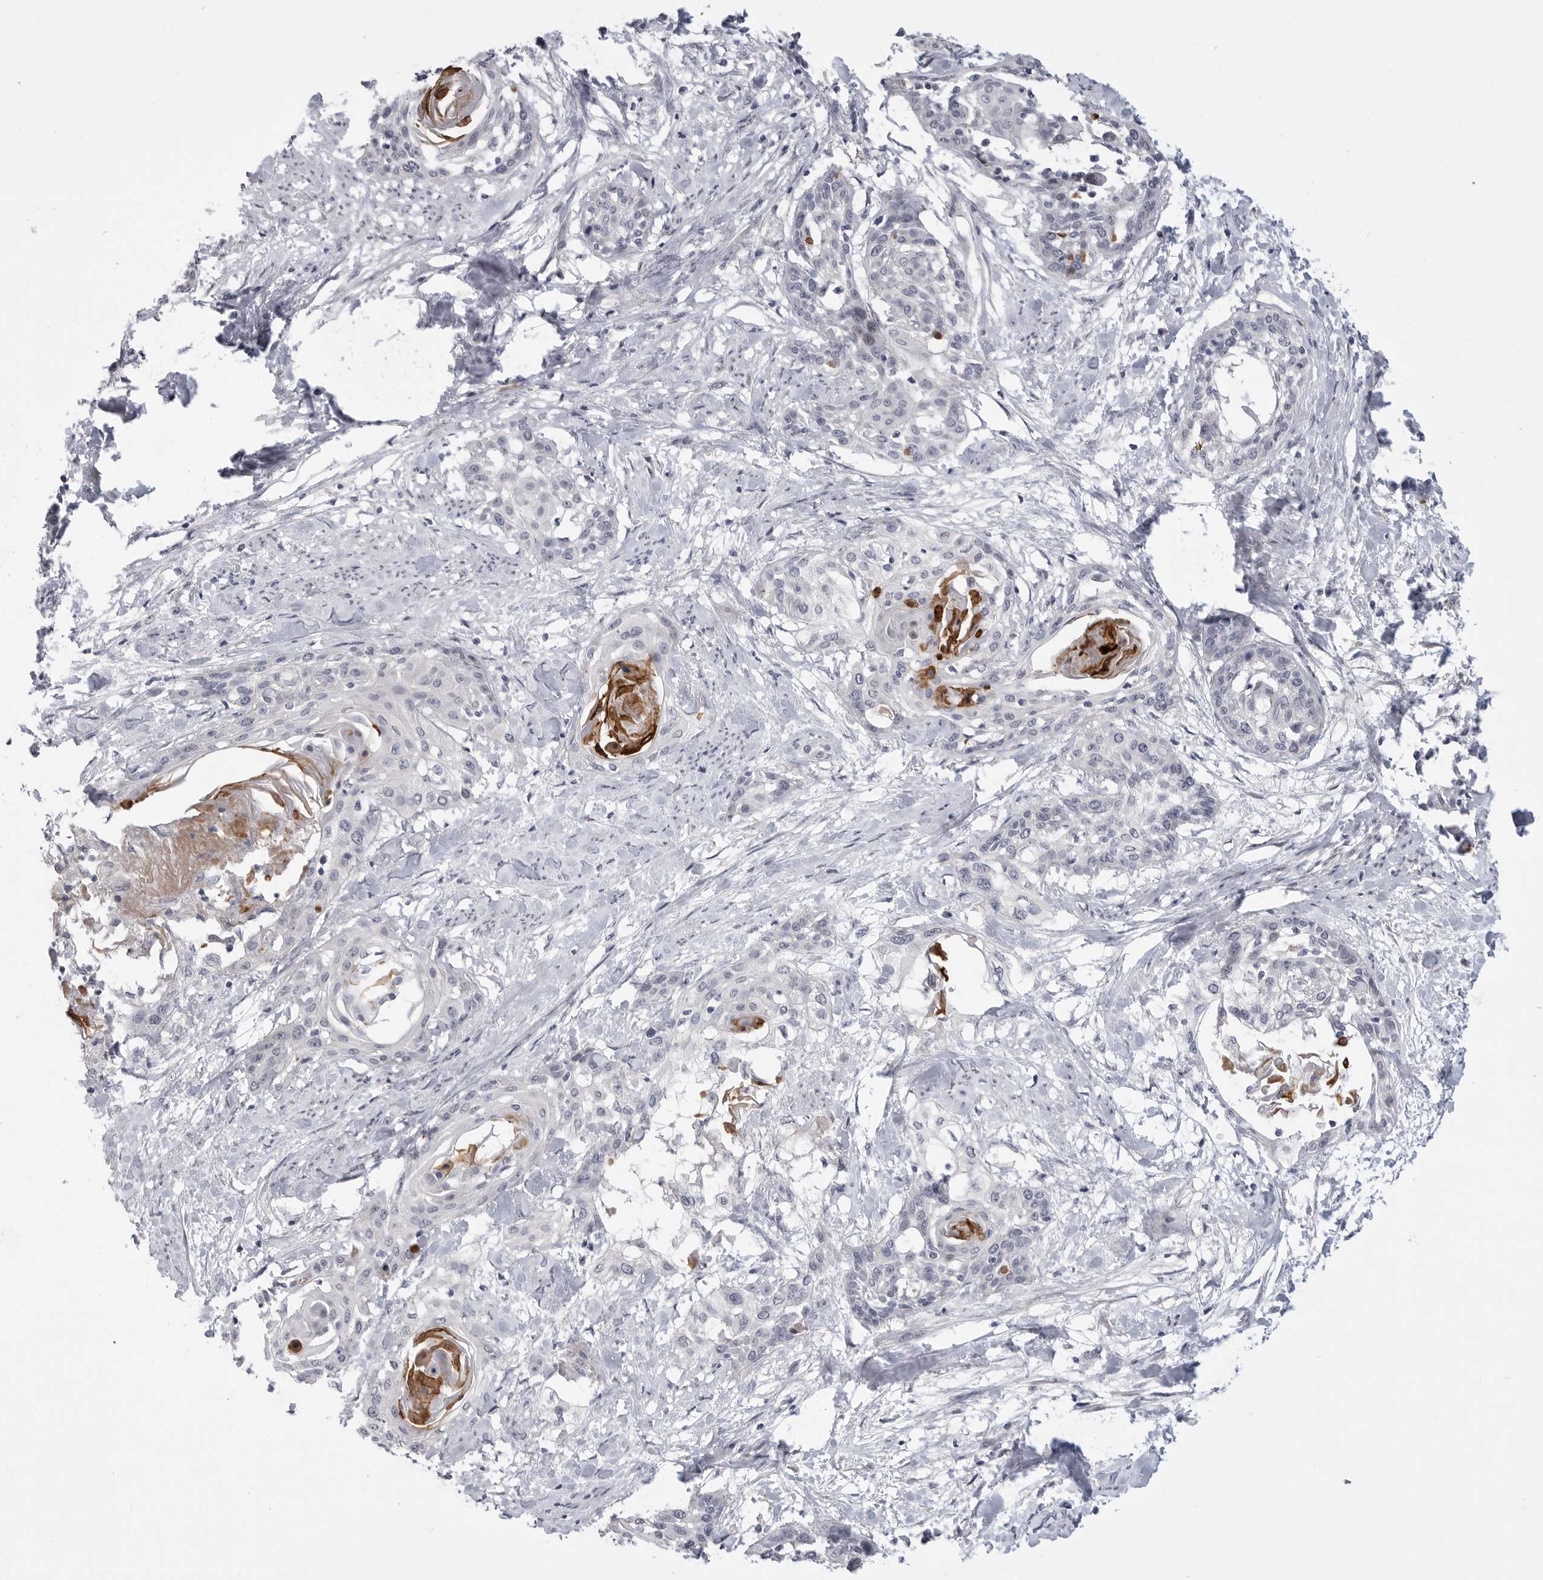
{"staining": {"intensity": "negative", "quantity": "none", "location": "none"}, "tissue": "cervical cancer", "cell_type": "Tumor cells", "image_type": "cancer", "snomed": [{"axis": "morphology", "description": "Squamous cell carcinoma, NOS"}, {"axis": "topography", "description": "Cervix"}], "caption": "DAB immunohistochemical staining of cervical cancer (squamous cell carcinoma) reveals no significant positivity in tumor cells. (DAB immunohistochemistry with hematoxylin counter stain).", "gene": "FBXO43", "patient": {"sex": "female", "age": 57}}